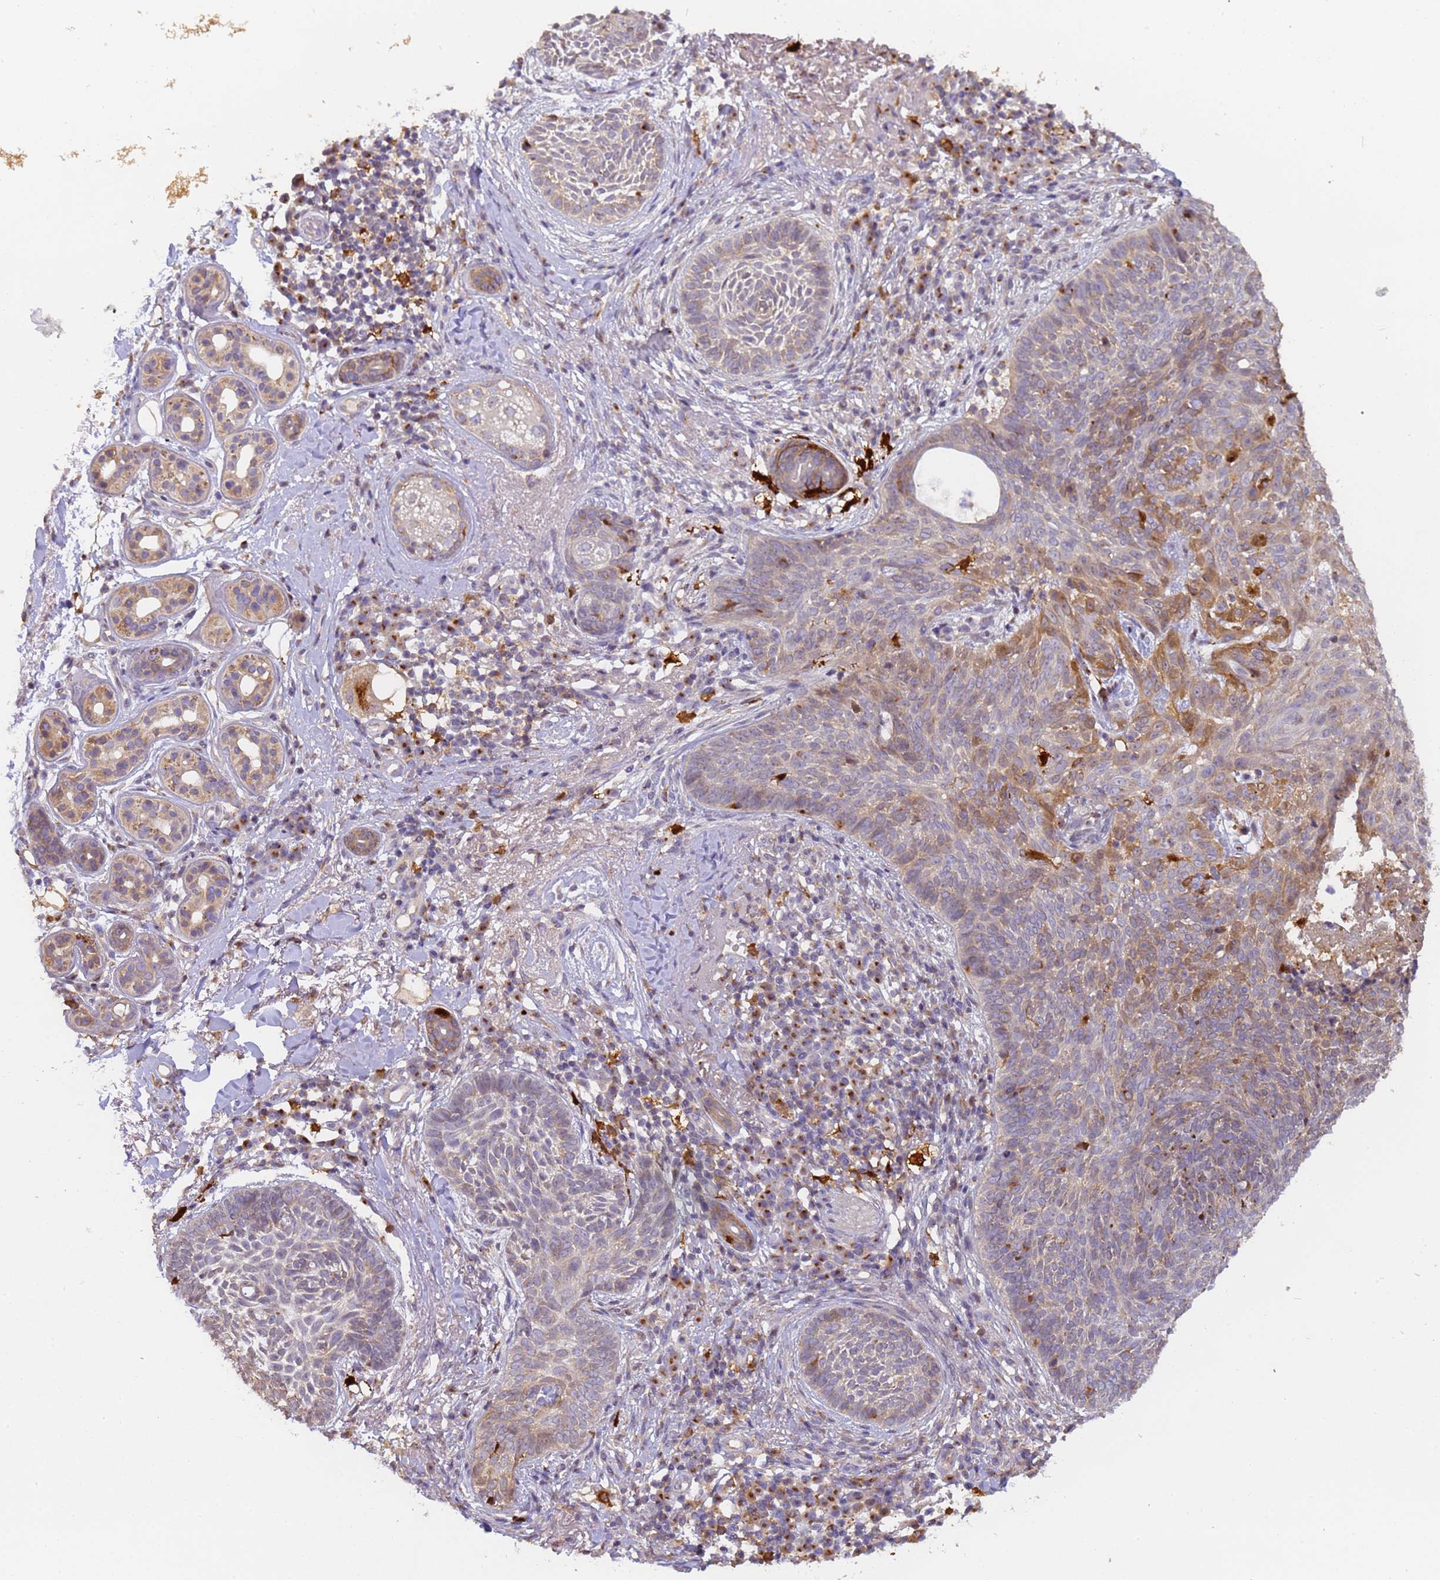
{"staining": {"intensity": "moderate", "quantity": "<25%", "location": "cytoplasmic/membranous"}, "tissue": "skin cancer", "cell_type": "Tumor cells", "image_type": "cancer", "snomed": [{"axis": "morphology", "description": "Basal cell carcinoma"}, {"axis": "topography", "description": "Skin"}], "caption": "Basal cell carcinoma (skin) tissue demonstrates moderate cytoplasmic/membranous positivity in about <25% of tumor cells, visualized by immunohistochemistry. (DAB = brown stain, brightfield microscopy at high magnification).", "gene": "M6PR", "patient": {"sex": "male", "age": 85}}